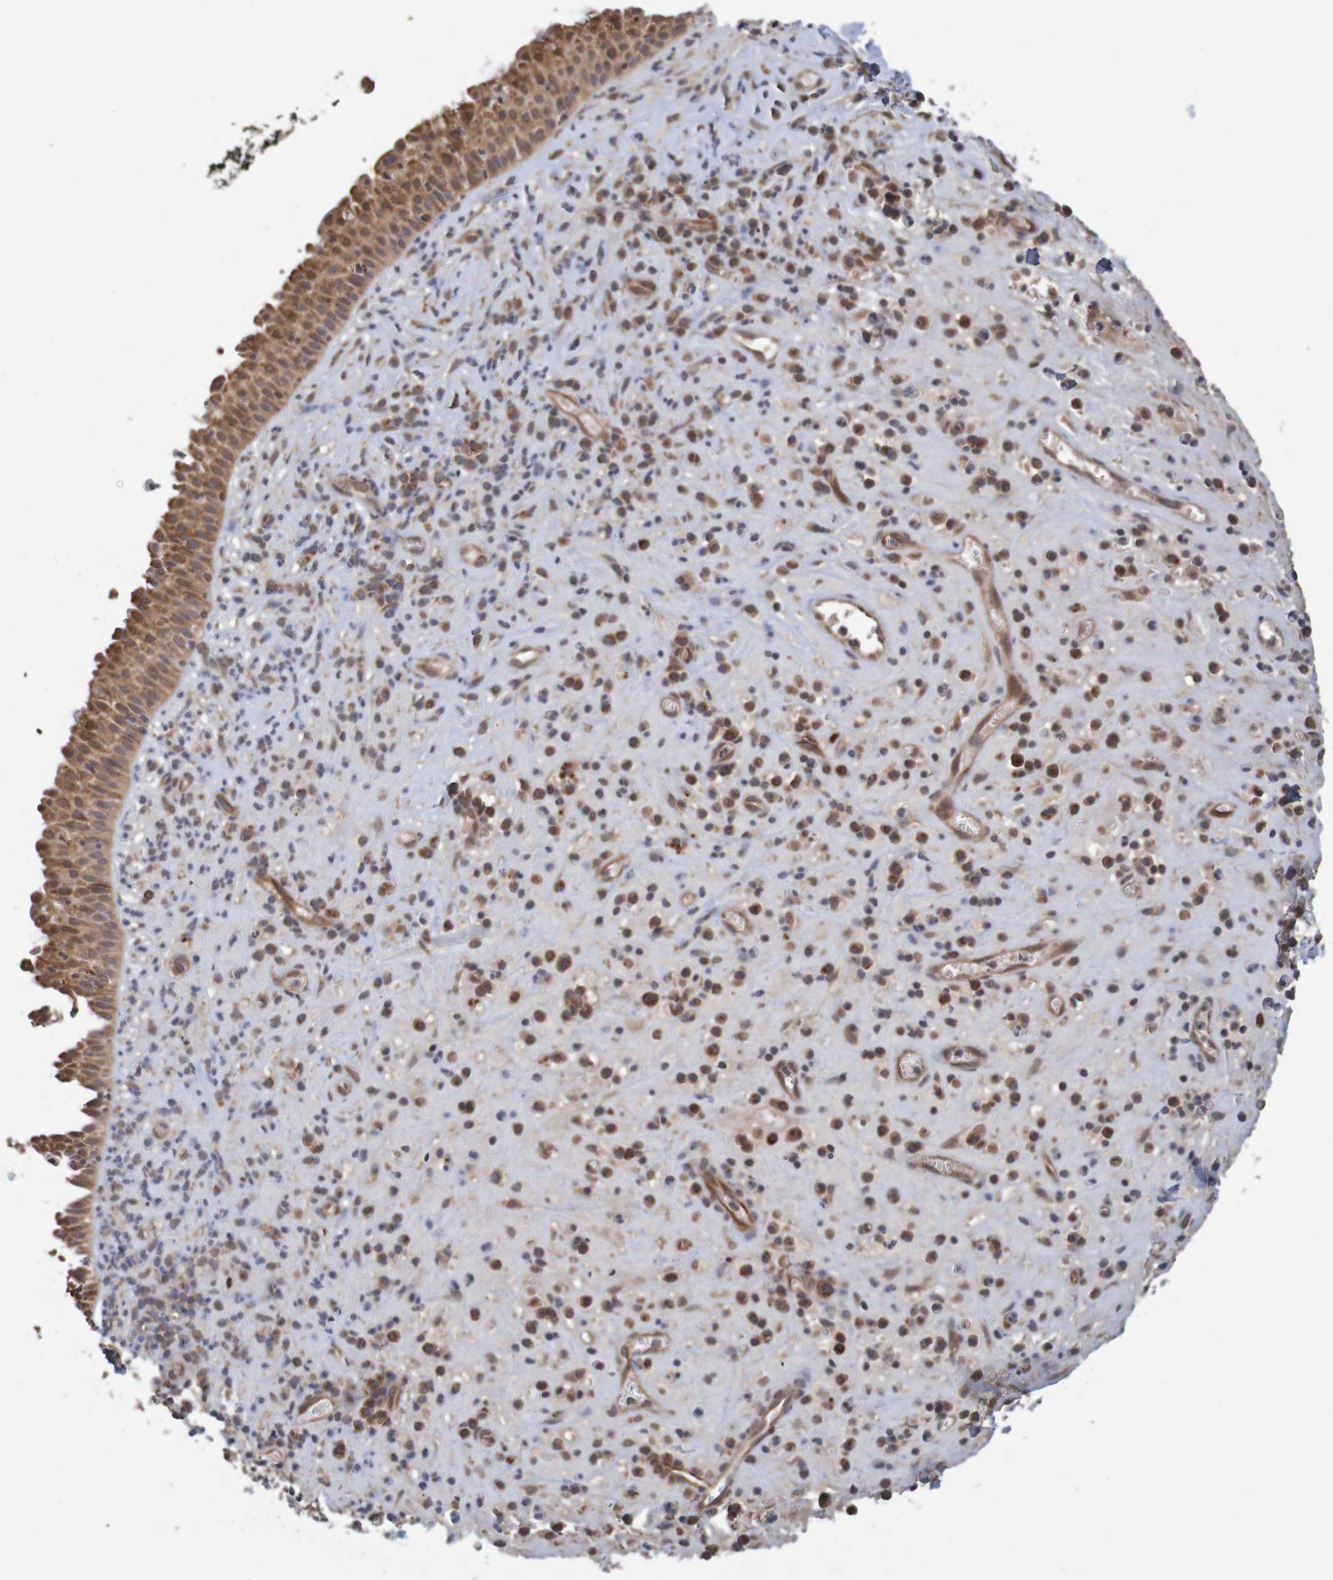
{"staining": {"intensity": "strong", "quantity": ">75%", "location": "cytoplasmic/membranous"}, "tissue": "nasopharynx", "cell_type": "Respiratory epithelial cells", "image_type": "normal", "snomed": [{"axis": "morphology", "description": "Normal tissue, NOS"}, {"axis": "topography", "description": "Nasopharynx"}], "caption": "Respiratory epithelial cells demonstrate high levels of strong cytoplasmic/membranous staining in approximately >75% of cells in unremarkable nasopharynx.", "gene": "MRPL52", "patient": {"sex": "female", "age": 51}}